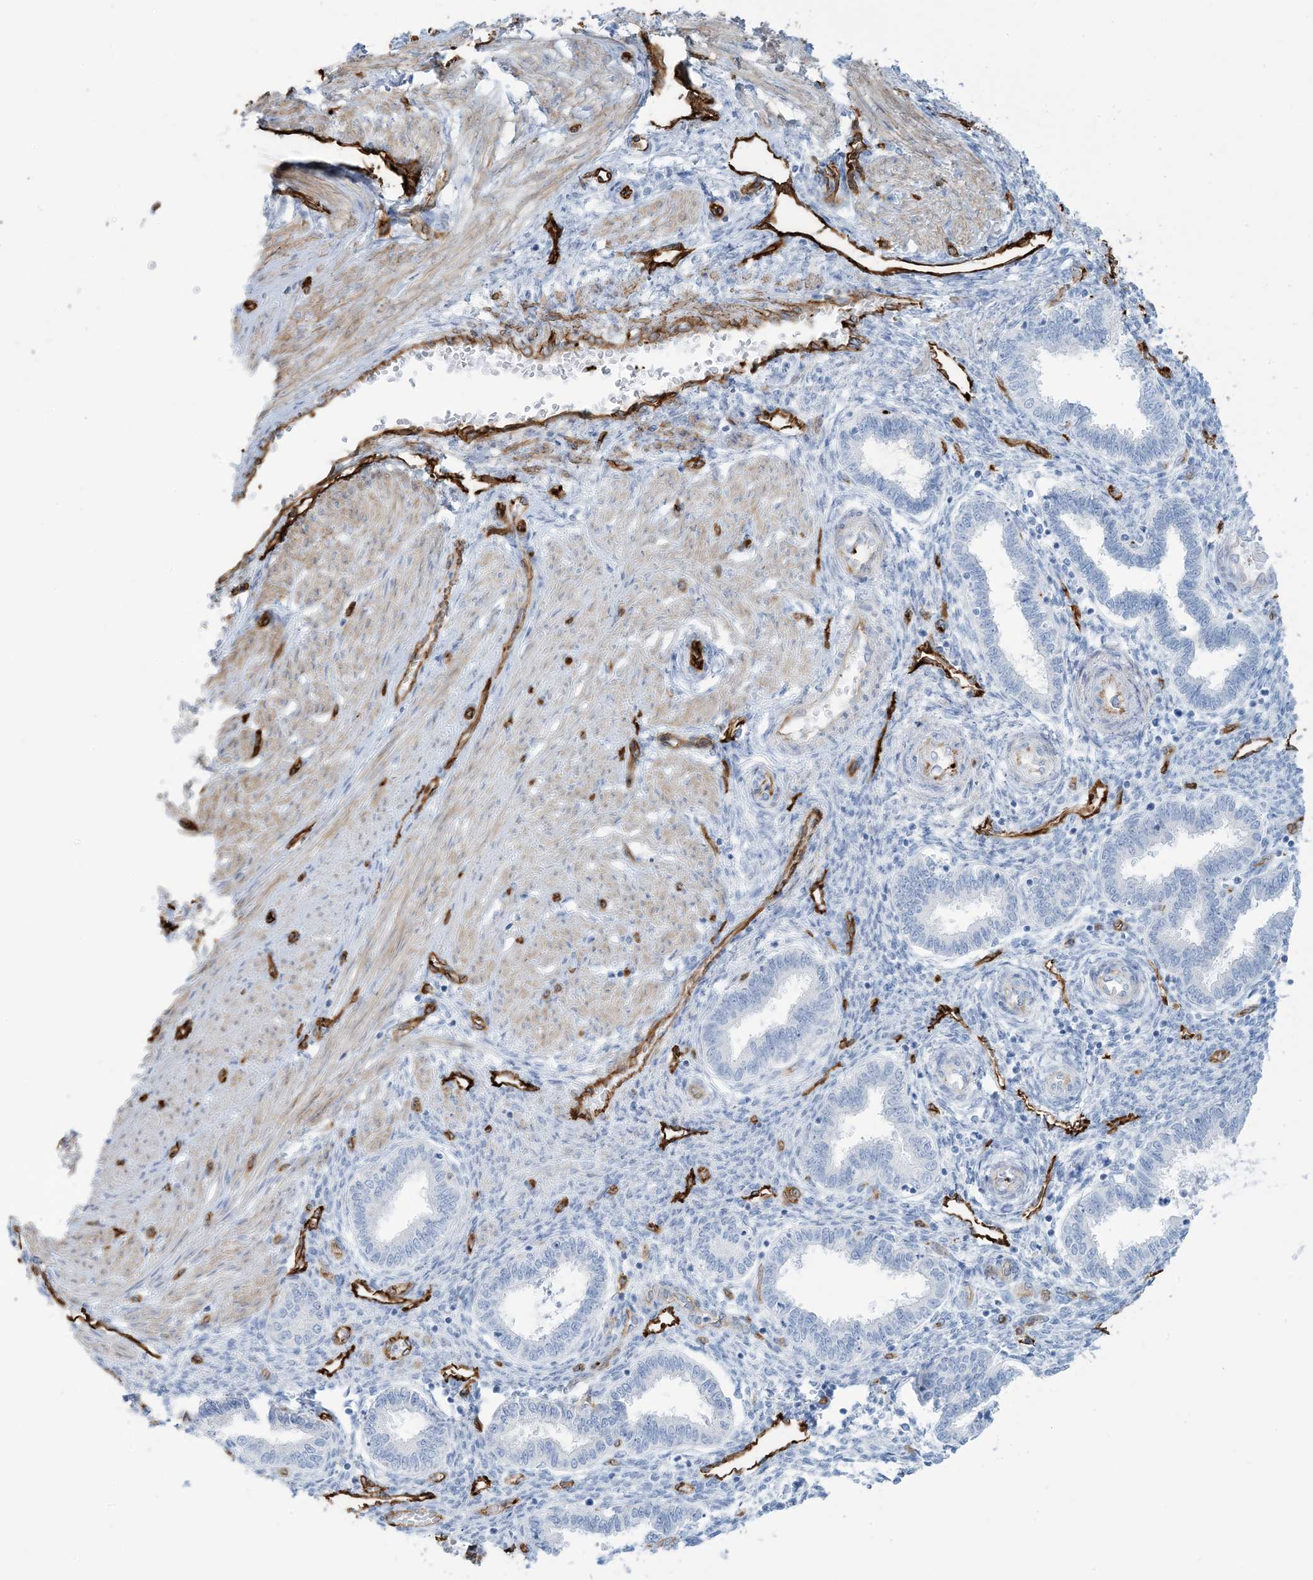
{"staining": {"intensity": "negative", "quantity": "none", "location": "none"}, "tissue": "endometrium", "cell_type": "Cells in endometrial stroma", "image_type": "normal", "snomed": [{"axis": "morphology", "description": "Normal tissue, NOS"}, {"axis": "topography", "description": "Endometrium"}], "caption": "IHC histopathology image of normal endometrium: human endometrium stained with DAB reveals no significant protein expression in cells in endometrial stroma.", "gene": "EPS8L3", "patient": {"sex": "female", "age": 33}}